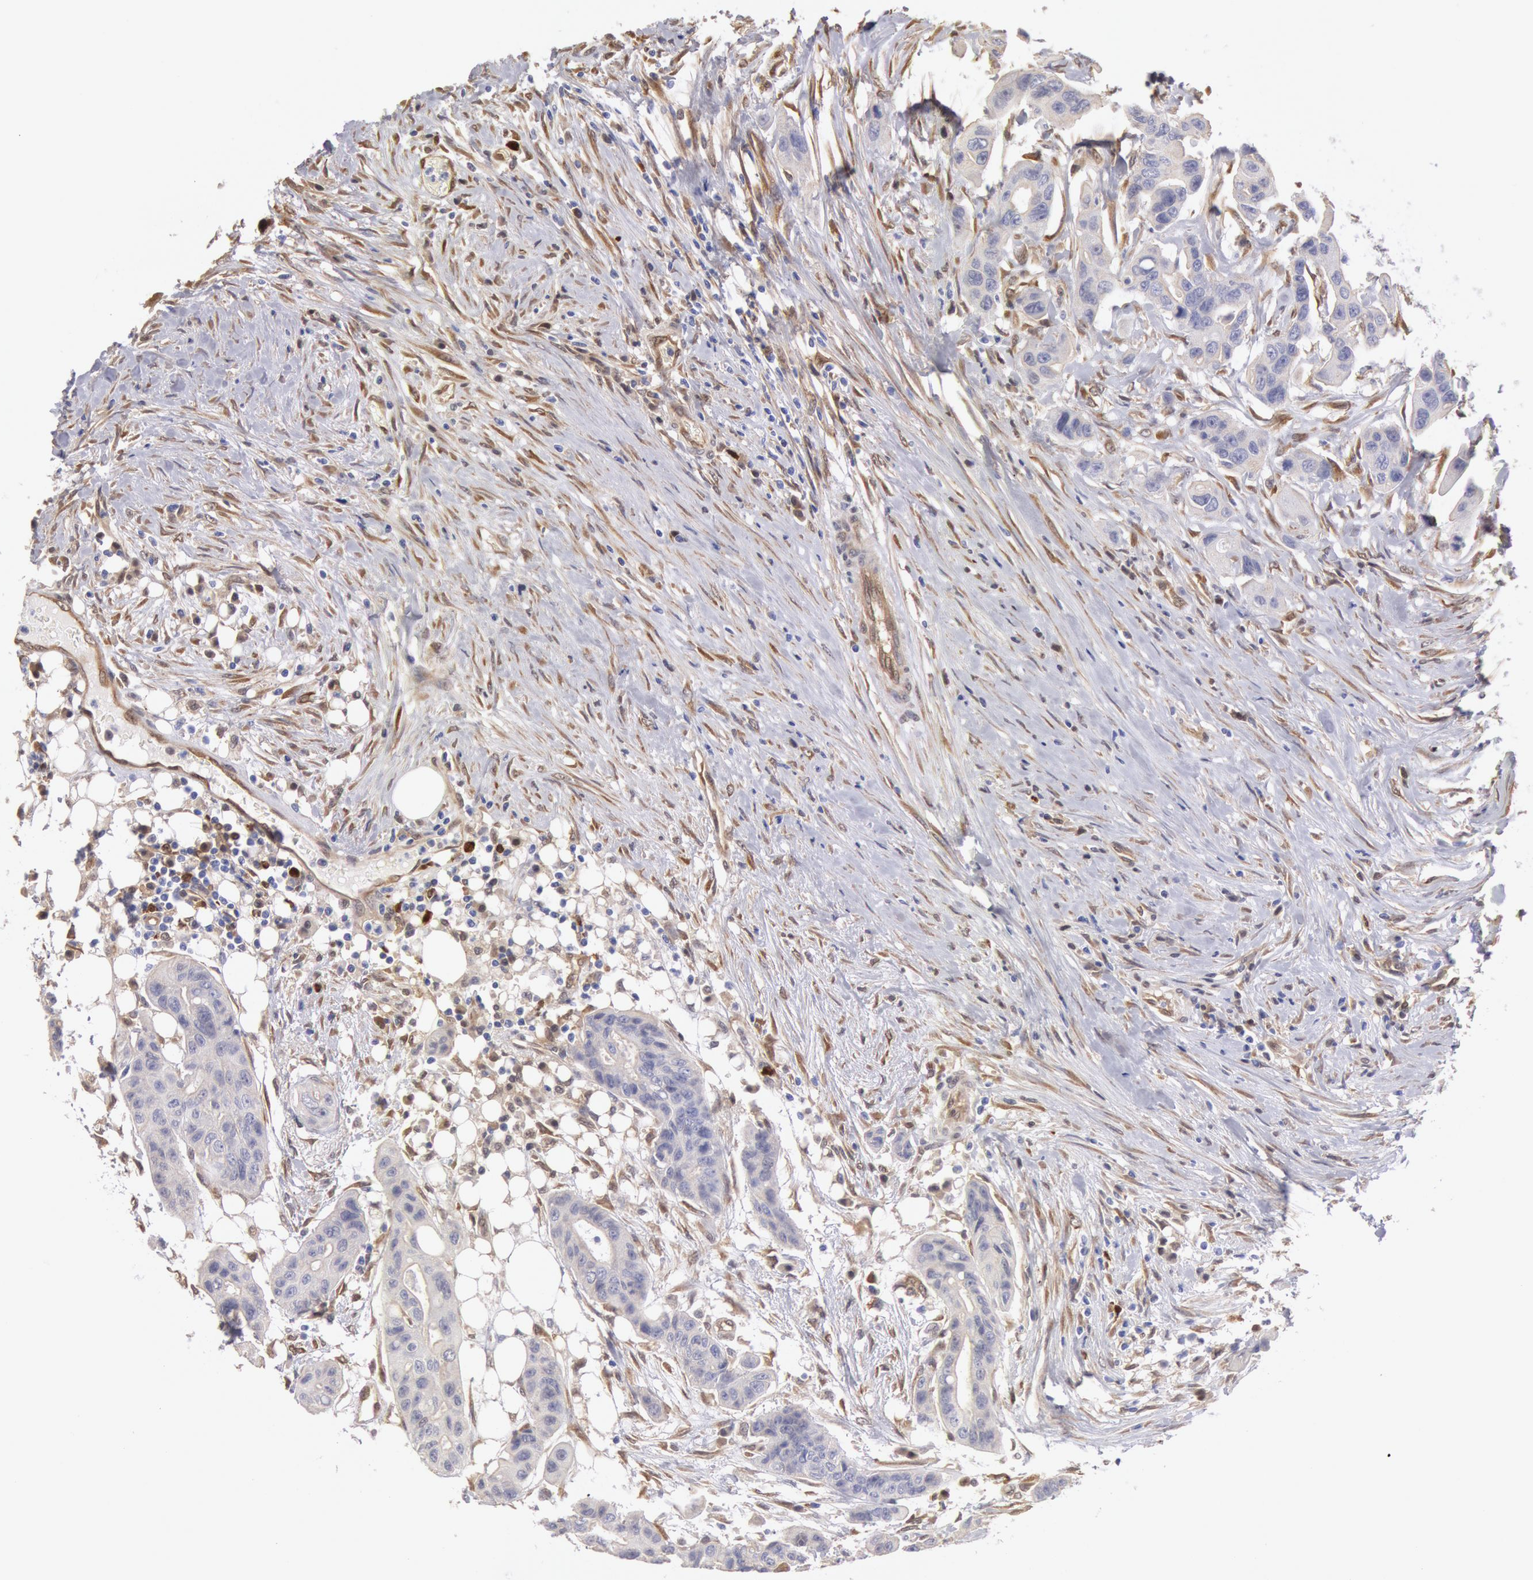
{"staining": {"intensity": "negative", "quantity": "none", "location": "none"}, "tissue": "colorectal cancer", "cell_type": "Tumor cells", "image_type": "cancer", "snomed": [{"axis": "morphology", "description": "Adenocarcinoma, NOS"}, {"axis": "topography", "description": "Colon"}], "caption": "DAB (3,3'-diaminobenzidine) immunohistochemical staining of human colorectal cancer displays no significant expression in tumor cells. (DAB immunohistochemistry (IHC), high magnification).", "gene": "CCDC50", "patient": {"sex": "female", "age": 70}}